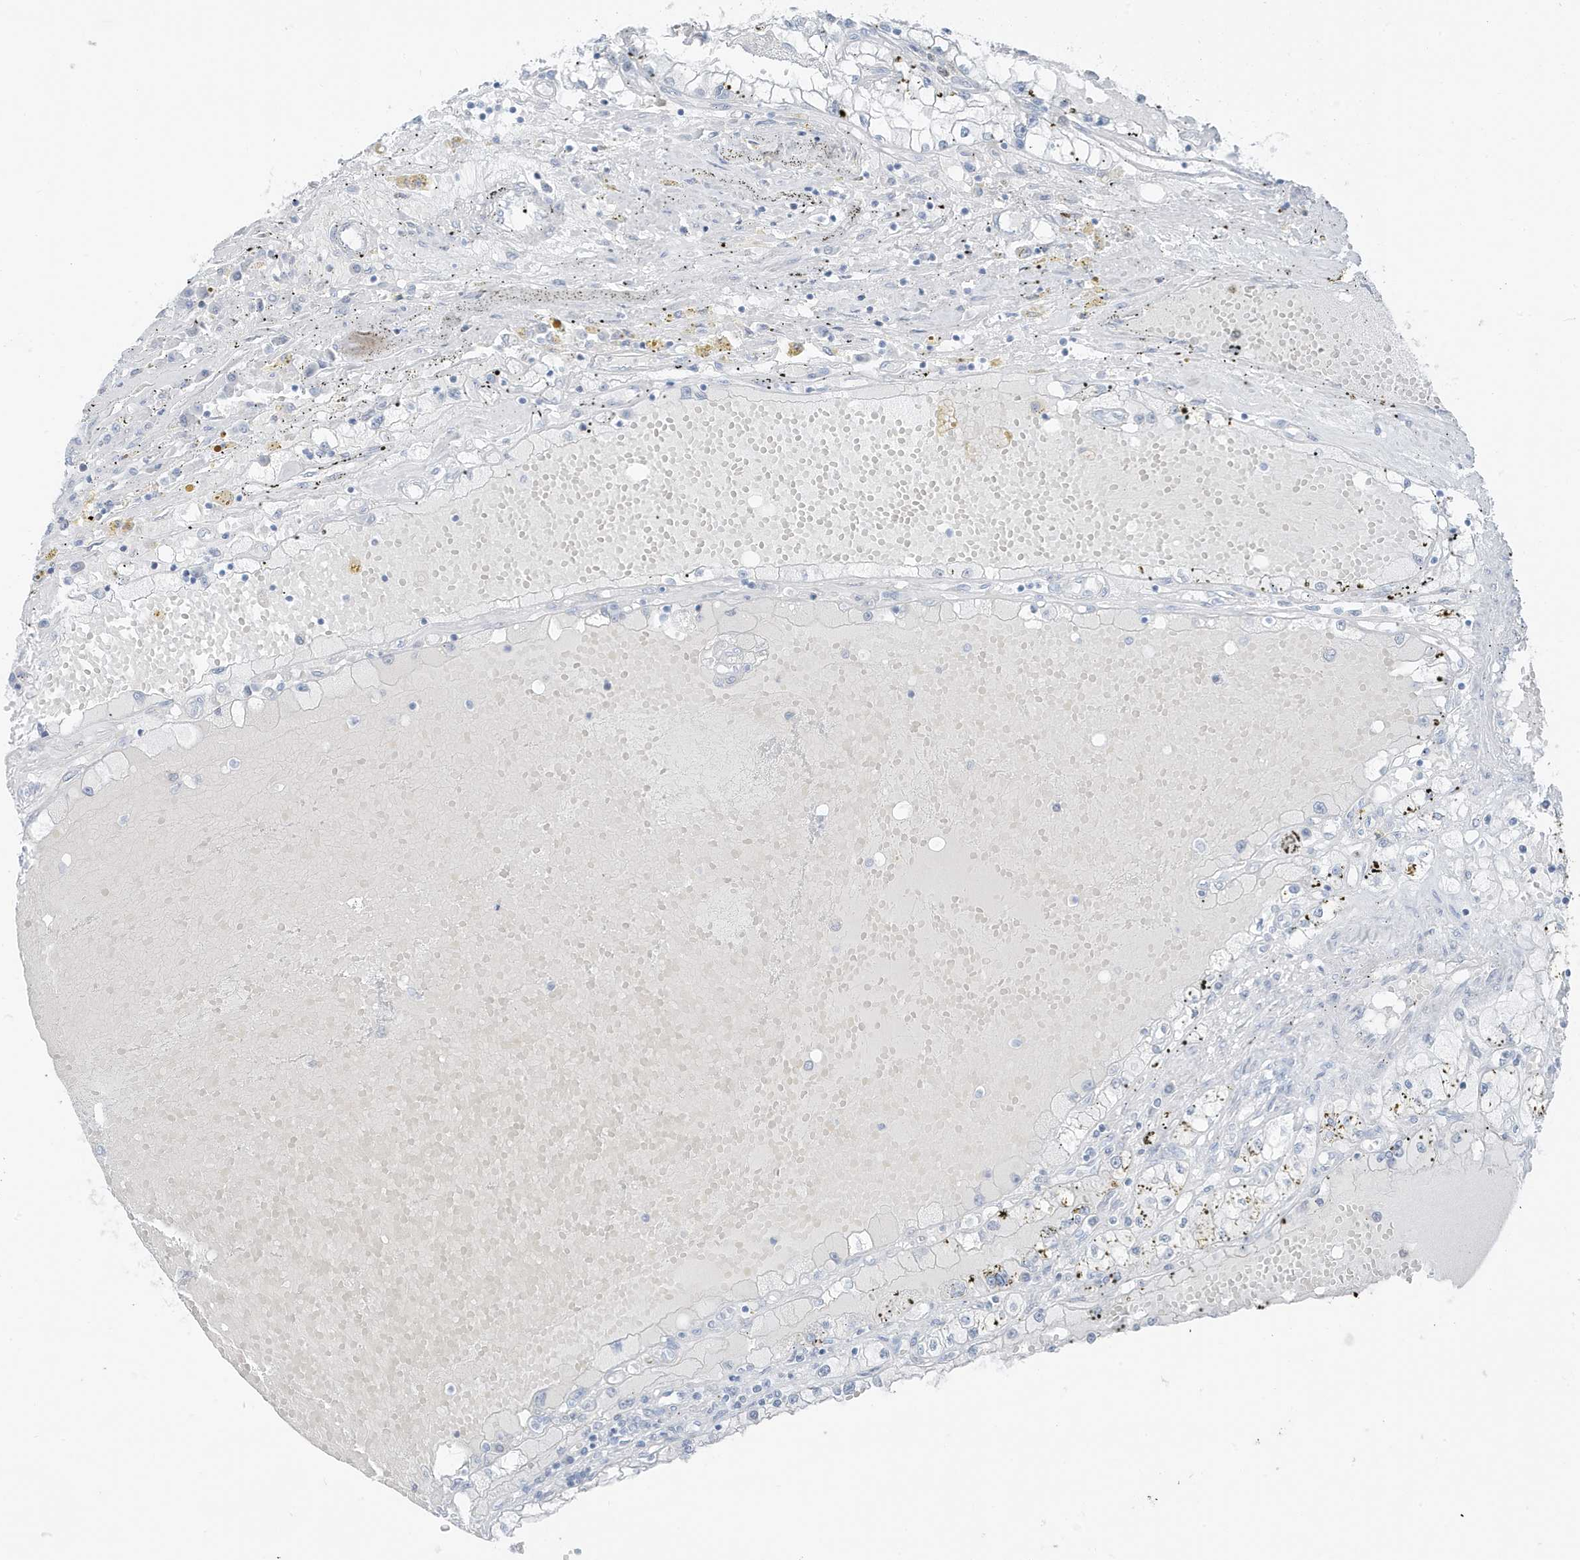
{"staining": {"intensity": "negative", "quantity": "none", "location": "none"}, "tissue": "renal cancer", "cell_type": "Tumor cells", "image_type": "cancer", "snomed": [{"axis": "morphology", "description": "Adenocarcinoma, NOS"}, {"axis": "topography", "description": "Kidney"}], "caption": "A high-resolution photomicrograph shows immunohistochemistry staining of renal cancer (adenocarcinoma), which reveals no significant positivity in tumor cells. (Stains: DAB IHC with hematoxylin counter stain, Microscopy: brightfield microscopy at high magnification).", "gene": "ZFP64", "patient": {"sex": "male", "age": 56}}